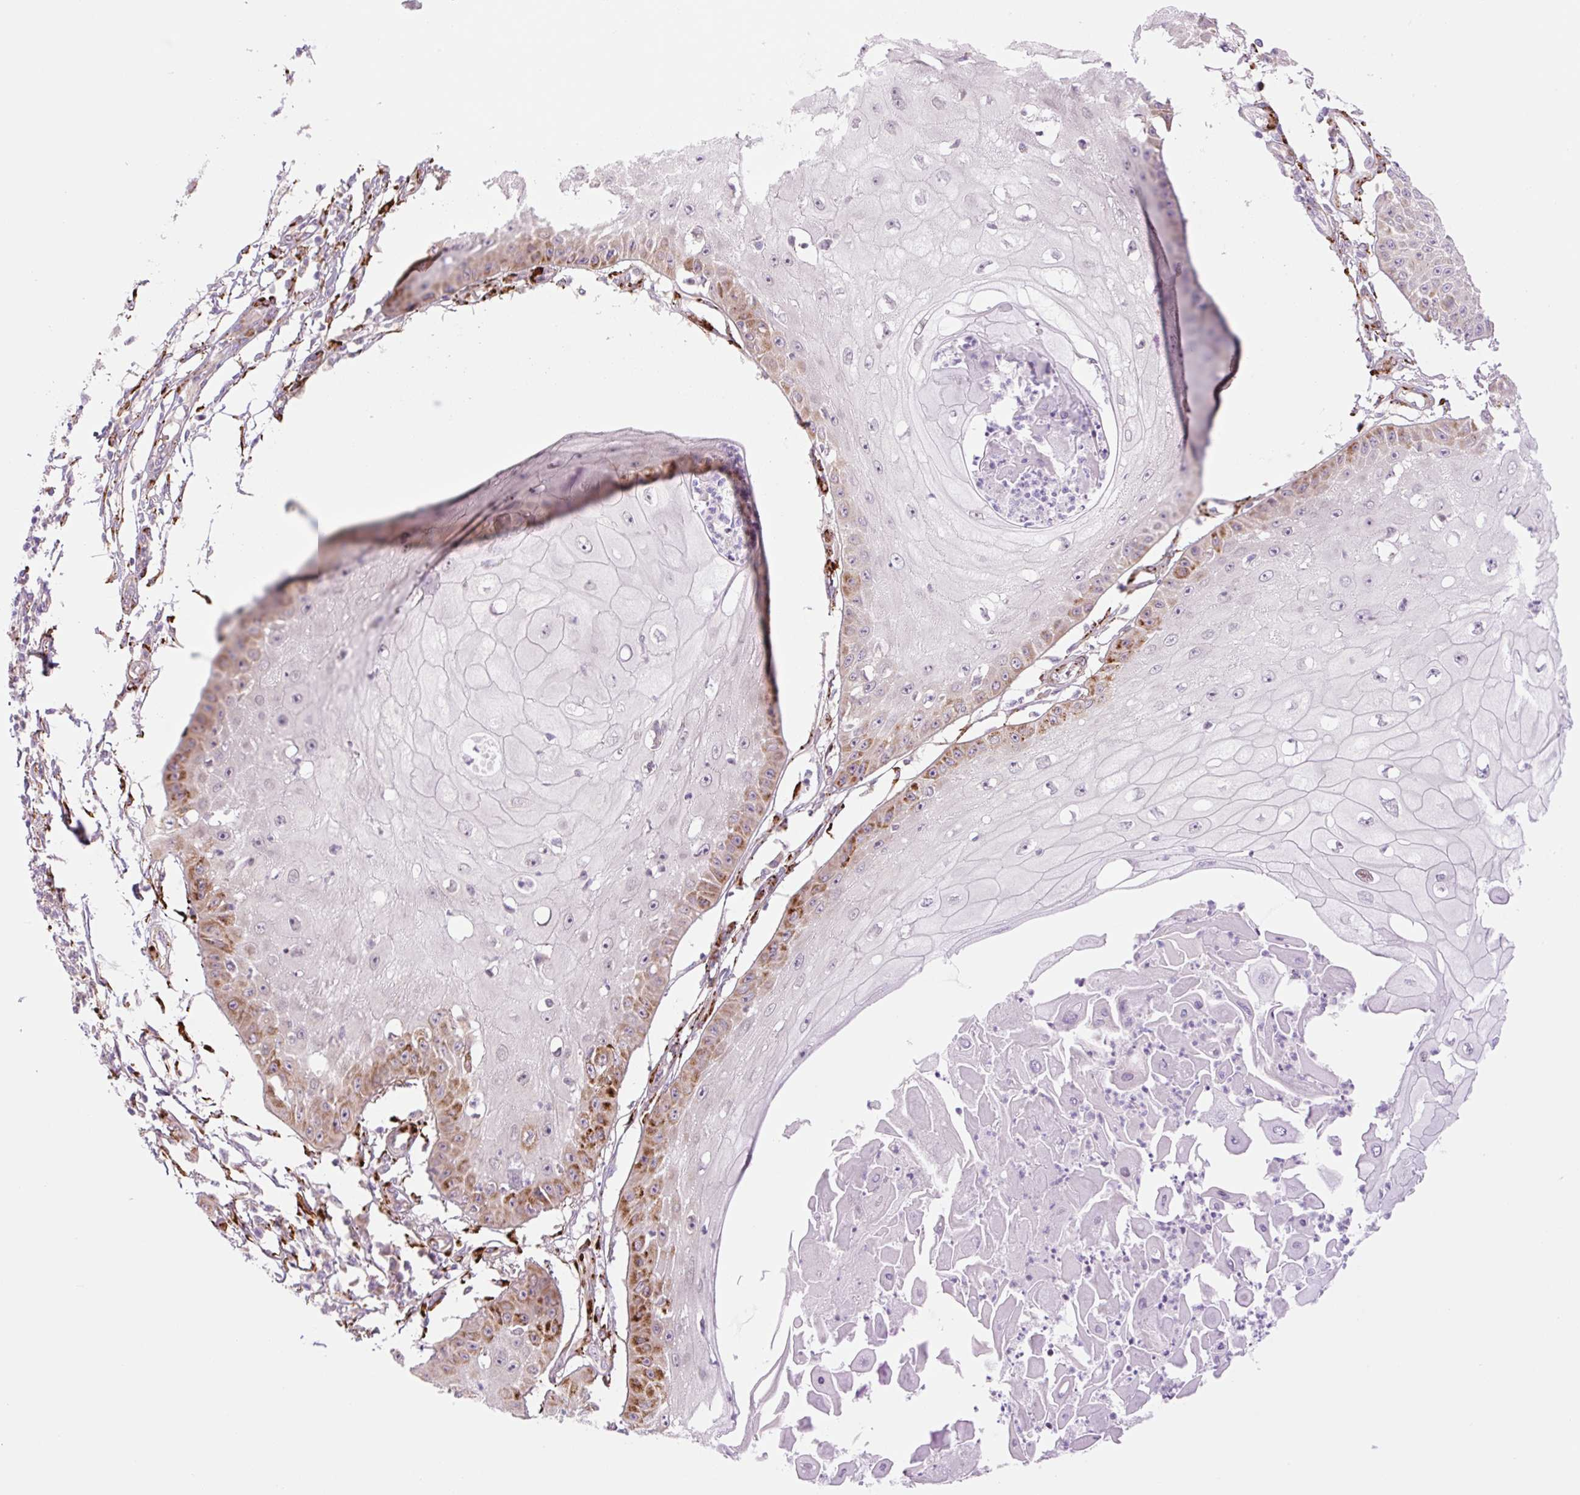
{"staining": {"intensity": "moderate", "quantity": "25%-75%", "location": "cytoplasmic/membranous"}, "tissue": "skin cancer", "cell_type": "Tumor cells", "image_type": "cancer", "snomed": [{"axis": "morphology", "description": "Squamous cell carcinoma, NOS"}, {"axis": "topography", "description": "Skin"}], "caption": "This image exhibits immunohistochemistry staining of skin cancer (squamous cell carcinoma), with medium moderate cytoplasmic/membranous positivity in approximately 25%-75% of tumor cells.", "gene": "COL5A1", "patient": {"sex": "male", "age": 70}}